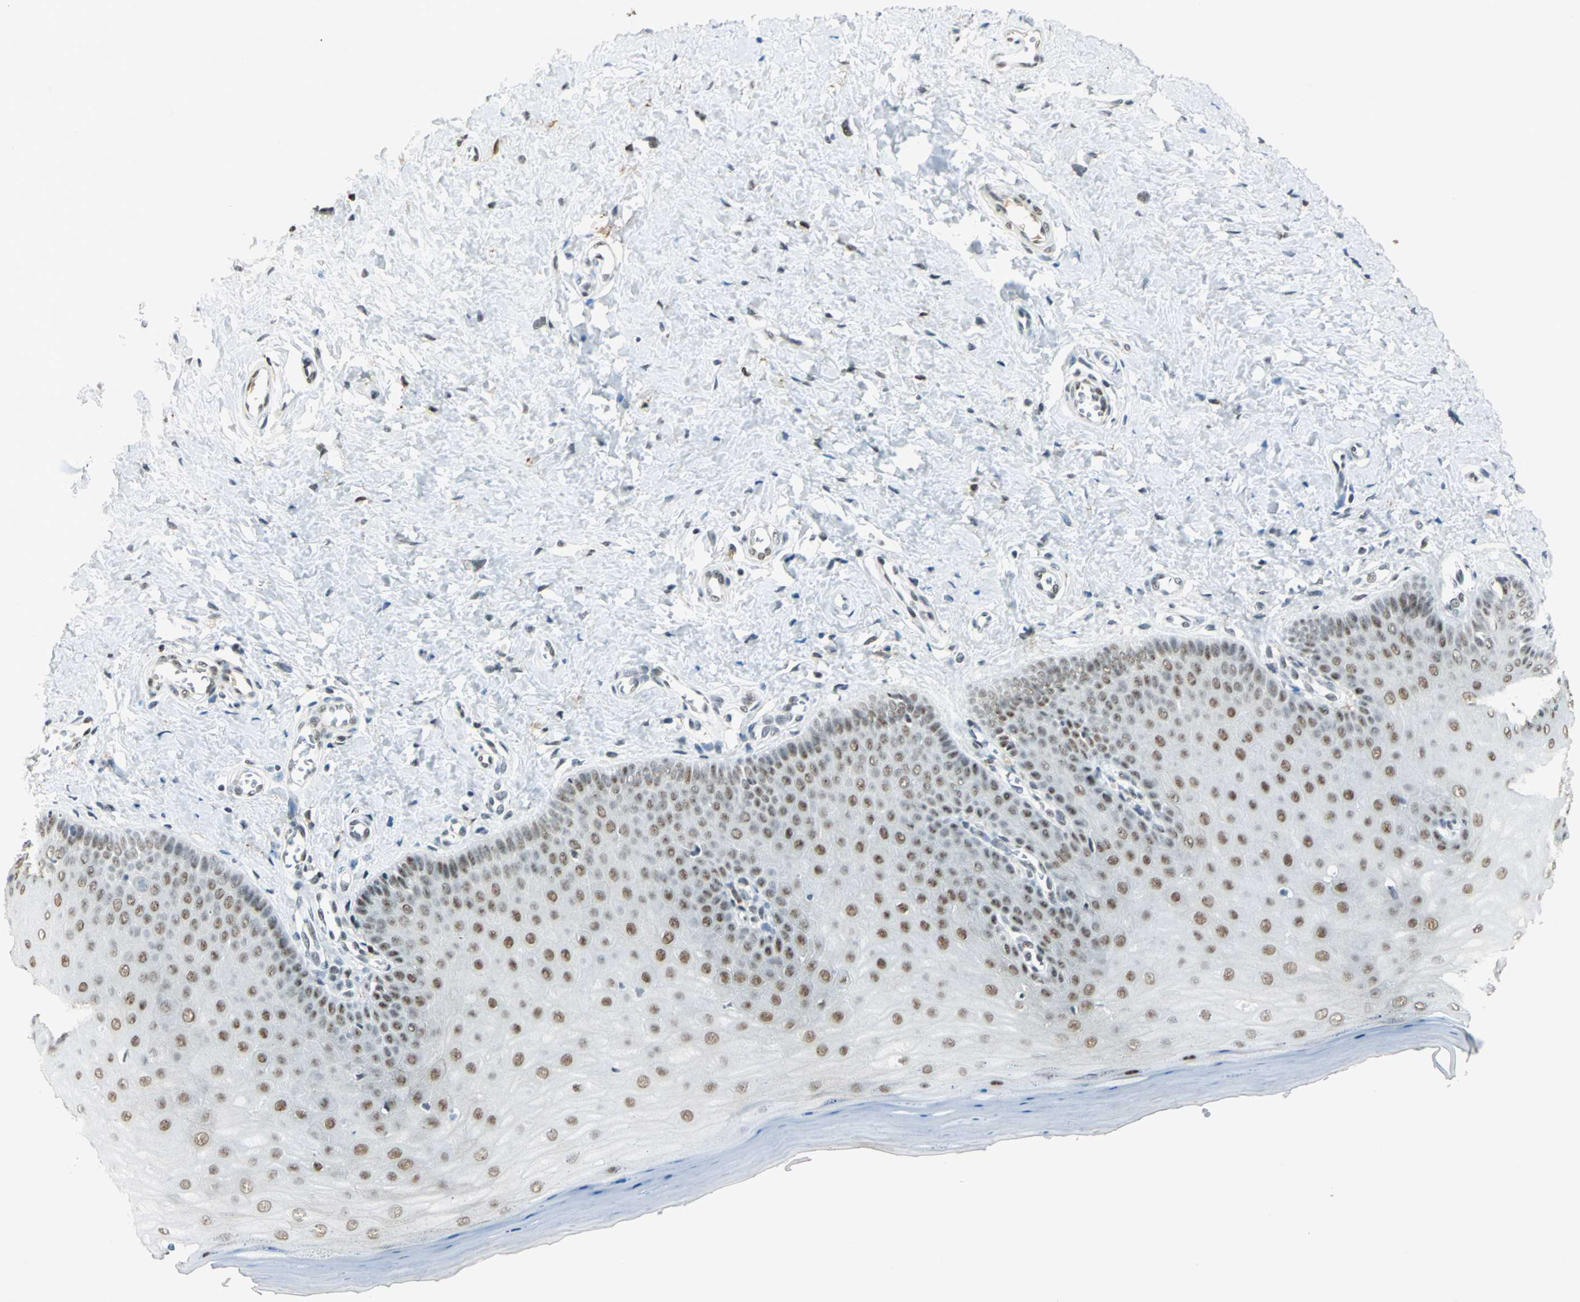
{"staining": {"intensity": "strong", "quantity": ">75%", "location": "nuclear"}, "tissue": "cervix", "cell_type": "Glandular cells", "image_type": "normal", "snomed": [{"axis": "morphology", "description": "Normal tissue, NOS"}, {"axis": "topography", "description": "Cervix"}], "caption": "Cervix was stained to show a protein in brown. There is high levels of strong nuclear expression in approximately >75% of glandular cells. The staining was performed using DAB, with brown indicating positive protein expression. Nuclei are stained blue with hematoxylin.", "gene": "MTMR10", "patient": {"sex": "female", "age": 55}}